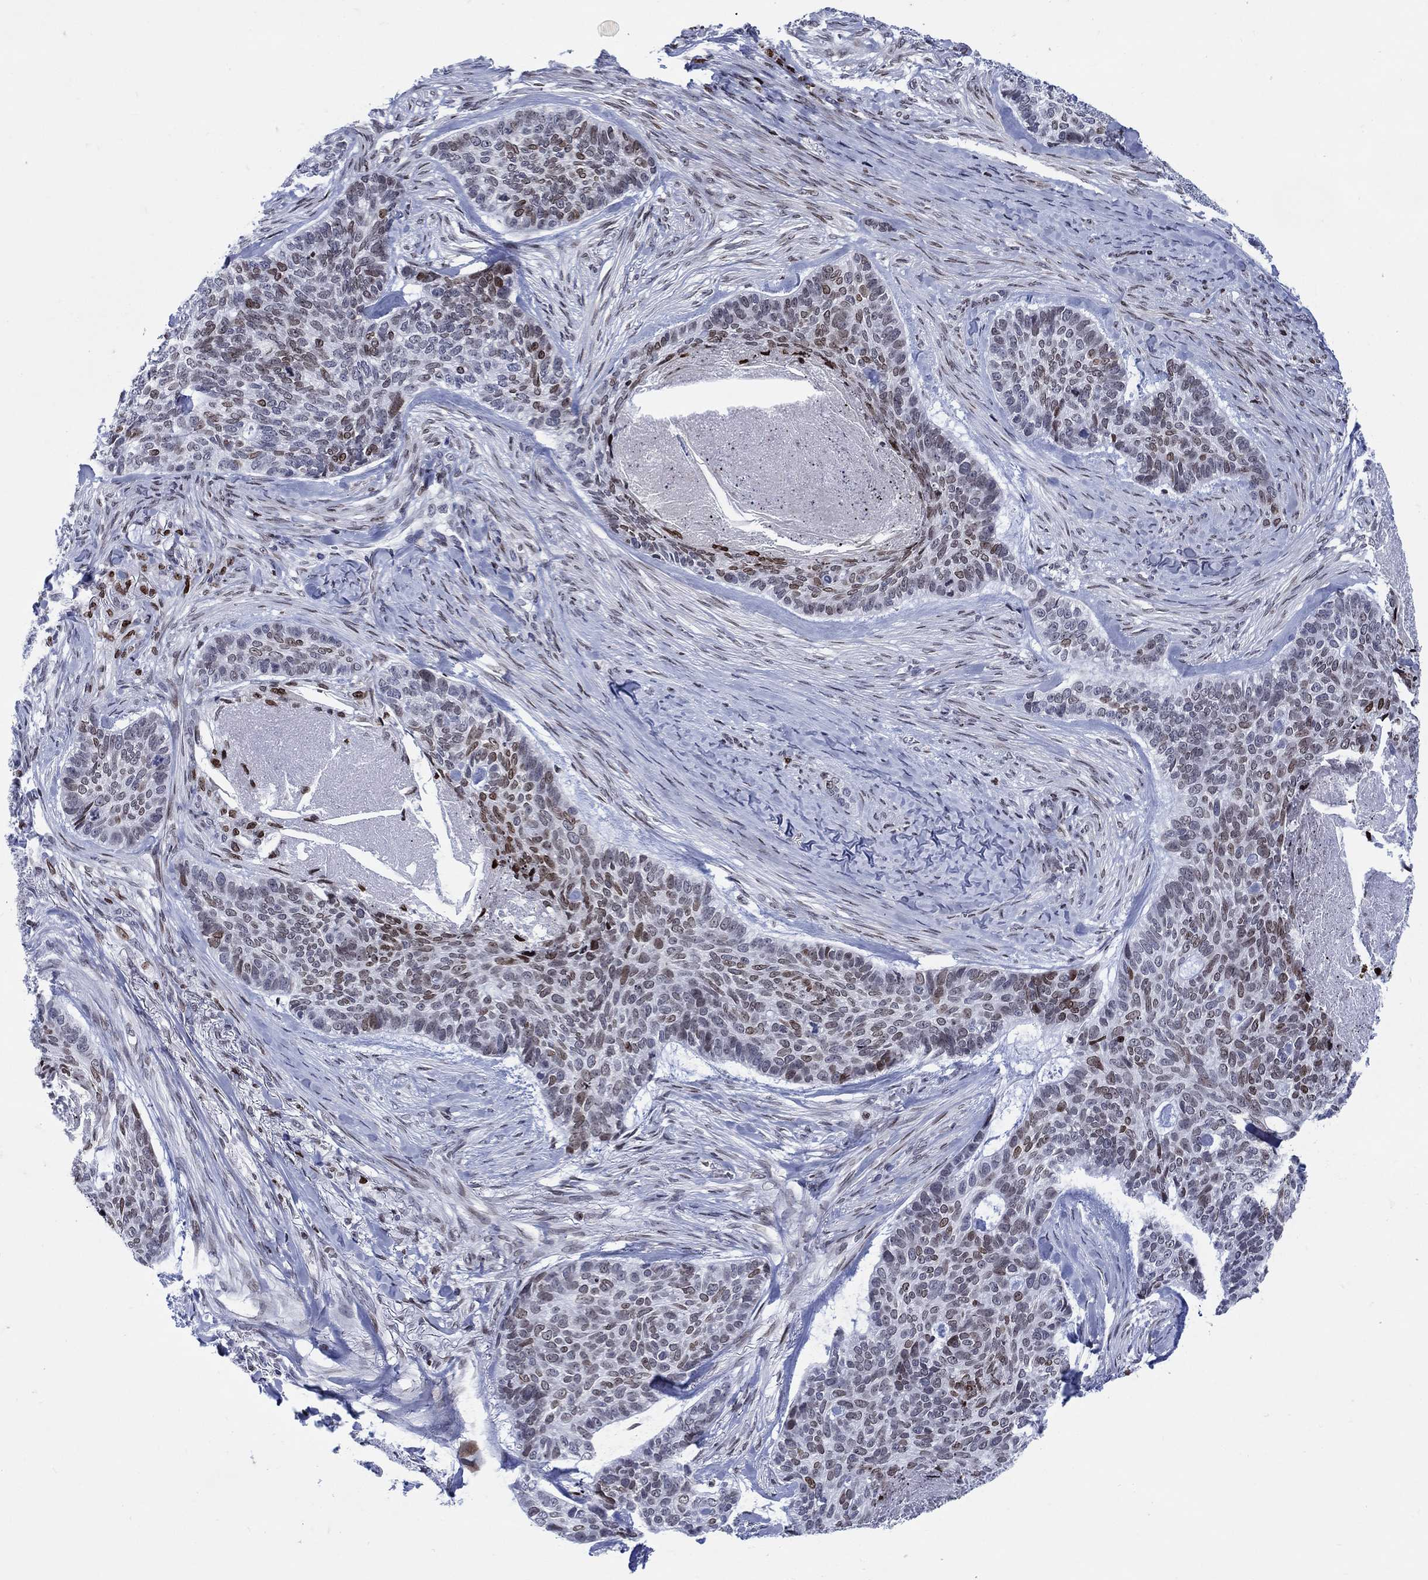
{"staining": {"intensity": "moderate", "quantity": "<25%", "location": "nuclear"}, "tissue": "skin cancer", "cell_type": "Tumor cells", "image_type": "cancer", "snomed": [{"axis": "morphology", "description": "Basal cell carcinoma"}, {"axis": "topography", "description": "Skin"}], "caption": "Immunohistochemistry (IHC) (DAB (3,3'-diaminobenzidine)) staining of skin basal cell carcinoma displays moderate nuclear protein positivity in about <25% of tumor cells.", "gene": "HMGA1", "patient": {"sex": "female", "age": 69}}